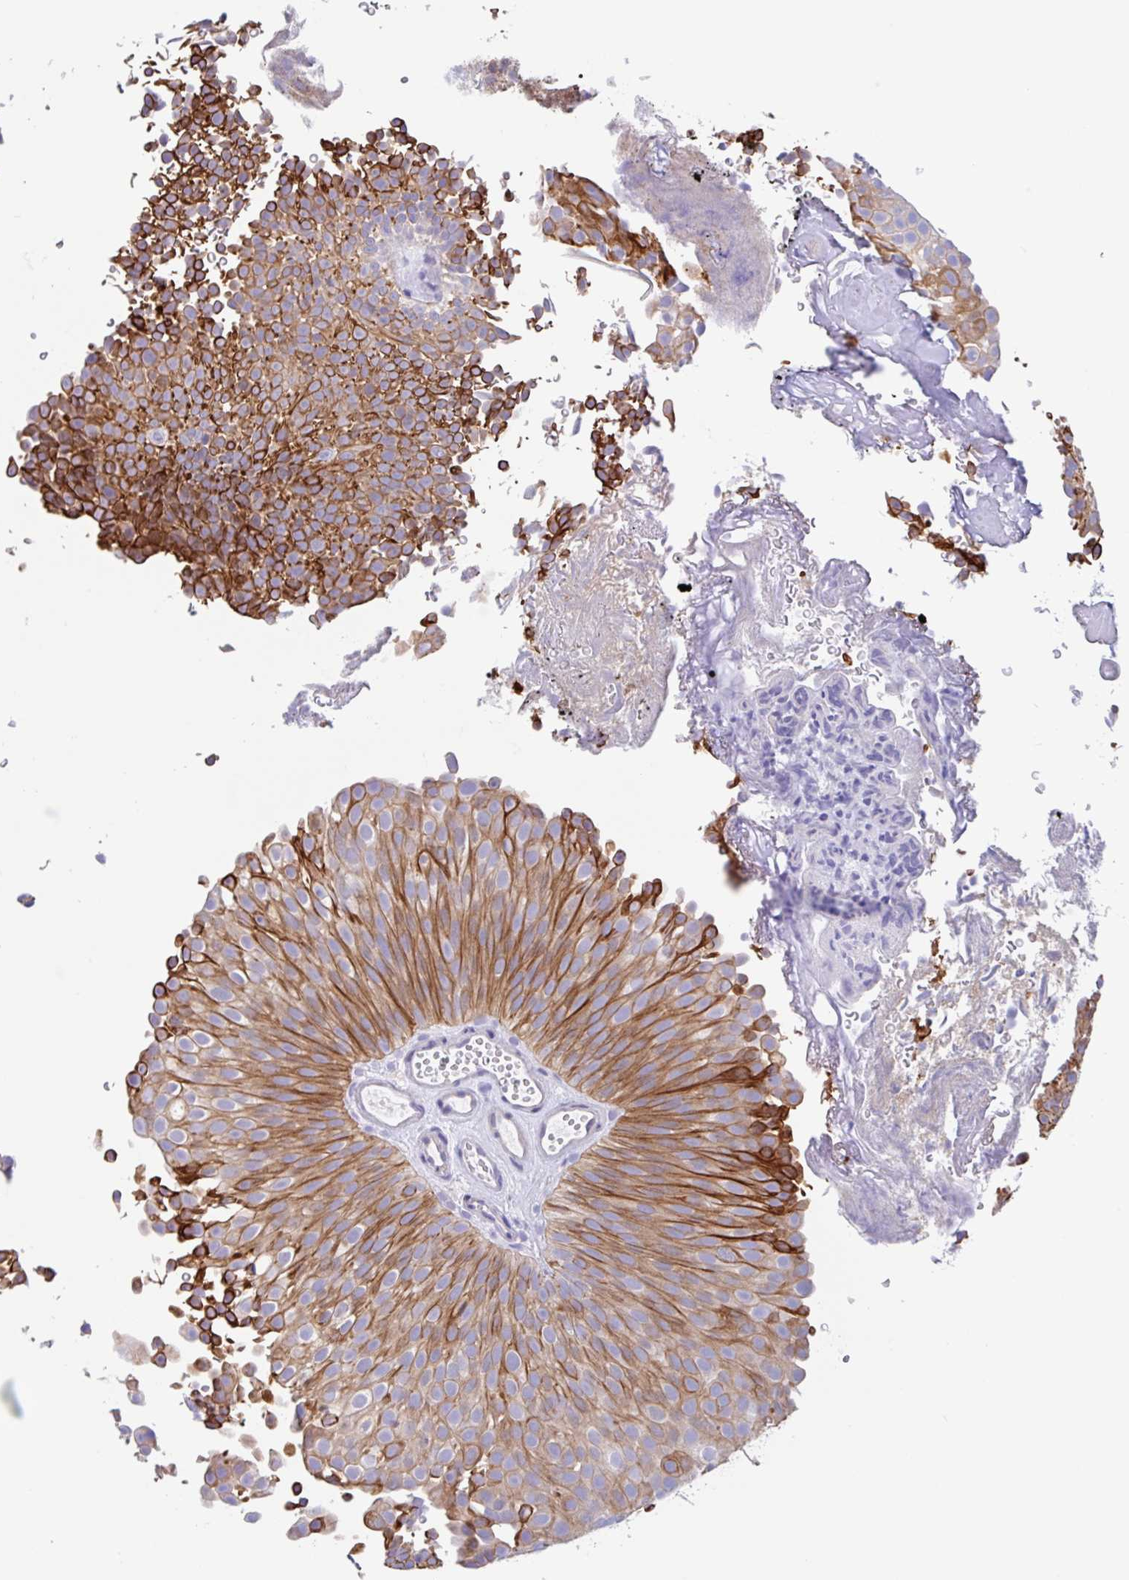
{"staining": {"intensity": "strong", "quantity": ">75%", "location": "cytoplasmic/membranous"}, "tissue": "urothelial cancer", "cell_type": "Tumor cells", "image_type": "cancer", "snomed": [{"axis": "morphology", "description": "Urothelial carcinoma, Low grade"}, {"axis": "topography", "description": "Urinary bladder"}], "caption": "A brown stain shows strong cytoplasmic/membranous staining of a protein in low-grade urothelial carcinoma tumor cells.", "gene": "OR6N2", "patient": {"sex": "male", "age": 78}}